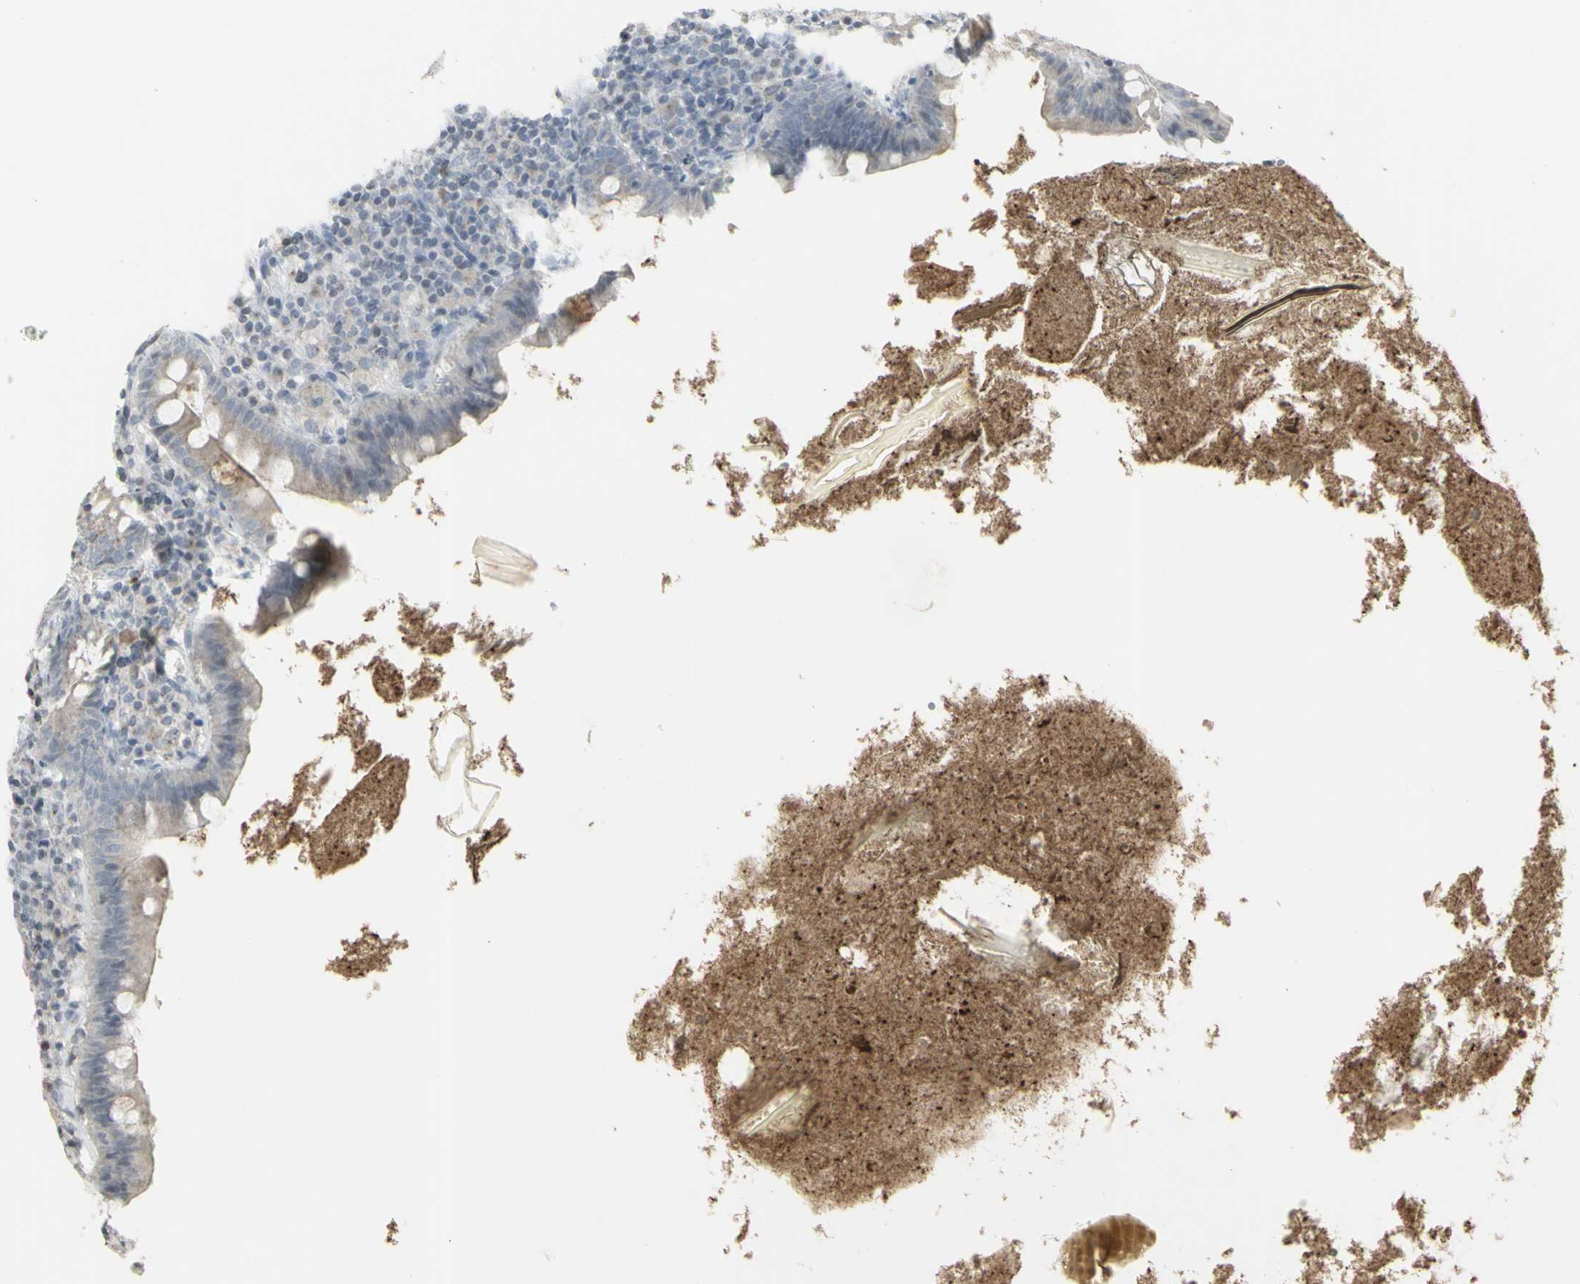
{"staining": {"intensity": "moderate", "quantity": "<25%", "location": "cytoplasmic/membranous"}, "tissue": "appendix", "cell_type": "Glandular cells", "image_type": "normal", "snomed": [{"axis": "morphology", "description": "Normal tissue, NOS"}, {"axis": "topography", "description": "Appendix"}], "caption": "The immunohistochemical stain labels moderate cytoplasmic/membranous expression in glandular cells of normal appendix.", "gene": "MUC5AC", "patient": {"sex": "male", "age": 52}}